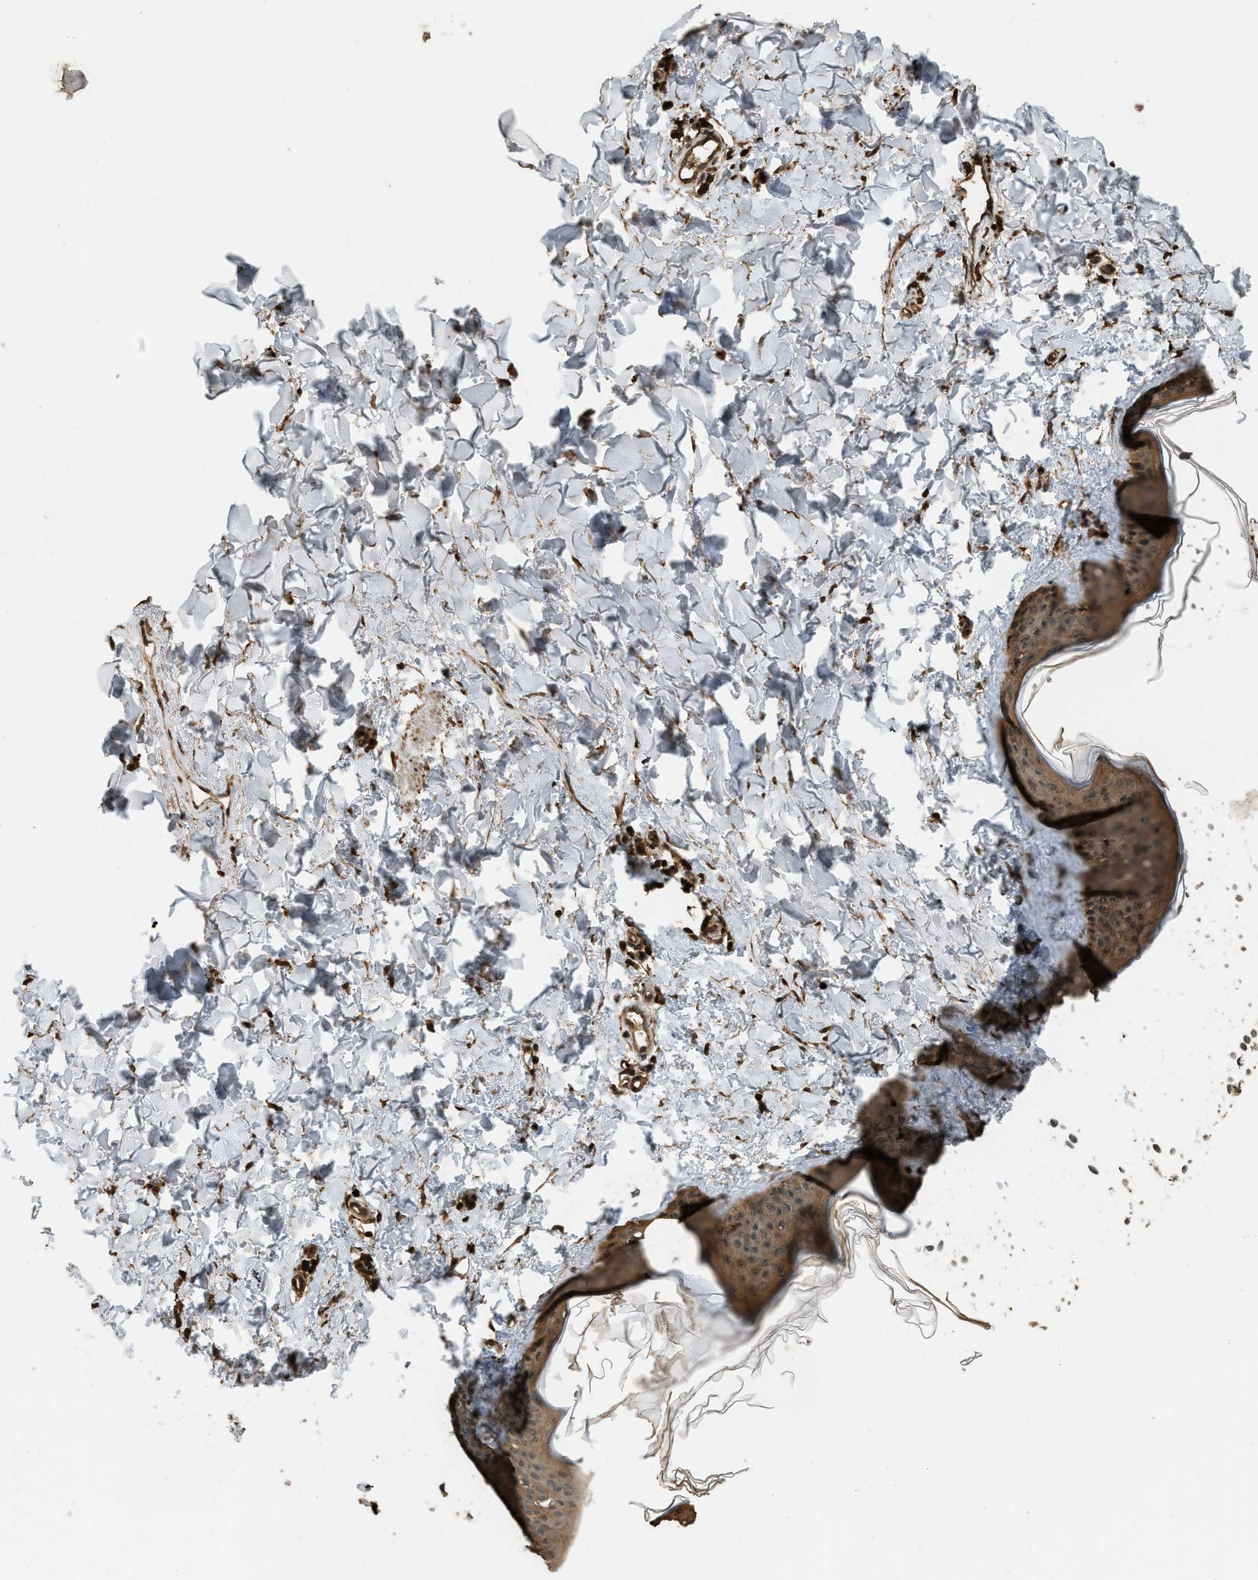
{"staining": {"intensity": "strong", "quantity": ">75%", "location": "cytoplasmic/membranous,nuclear"}, "tissue": "skin", "cell_type": "Fibroblasts", "image_type": "normal", "snomed": [{"axis": "morphology", "description": "Normal tissue, NOS"}, {"axis": "topography", "description": "Skin"}], "caption": "Immunohistochemical staining of unremarkable skin demonstrates strong cytoplasmic/membranous,nuclear protein positivity in about >75% of fibroblasts.", "gene": "RAP2A", "patient": {"sex": "female", "age": 17}}